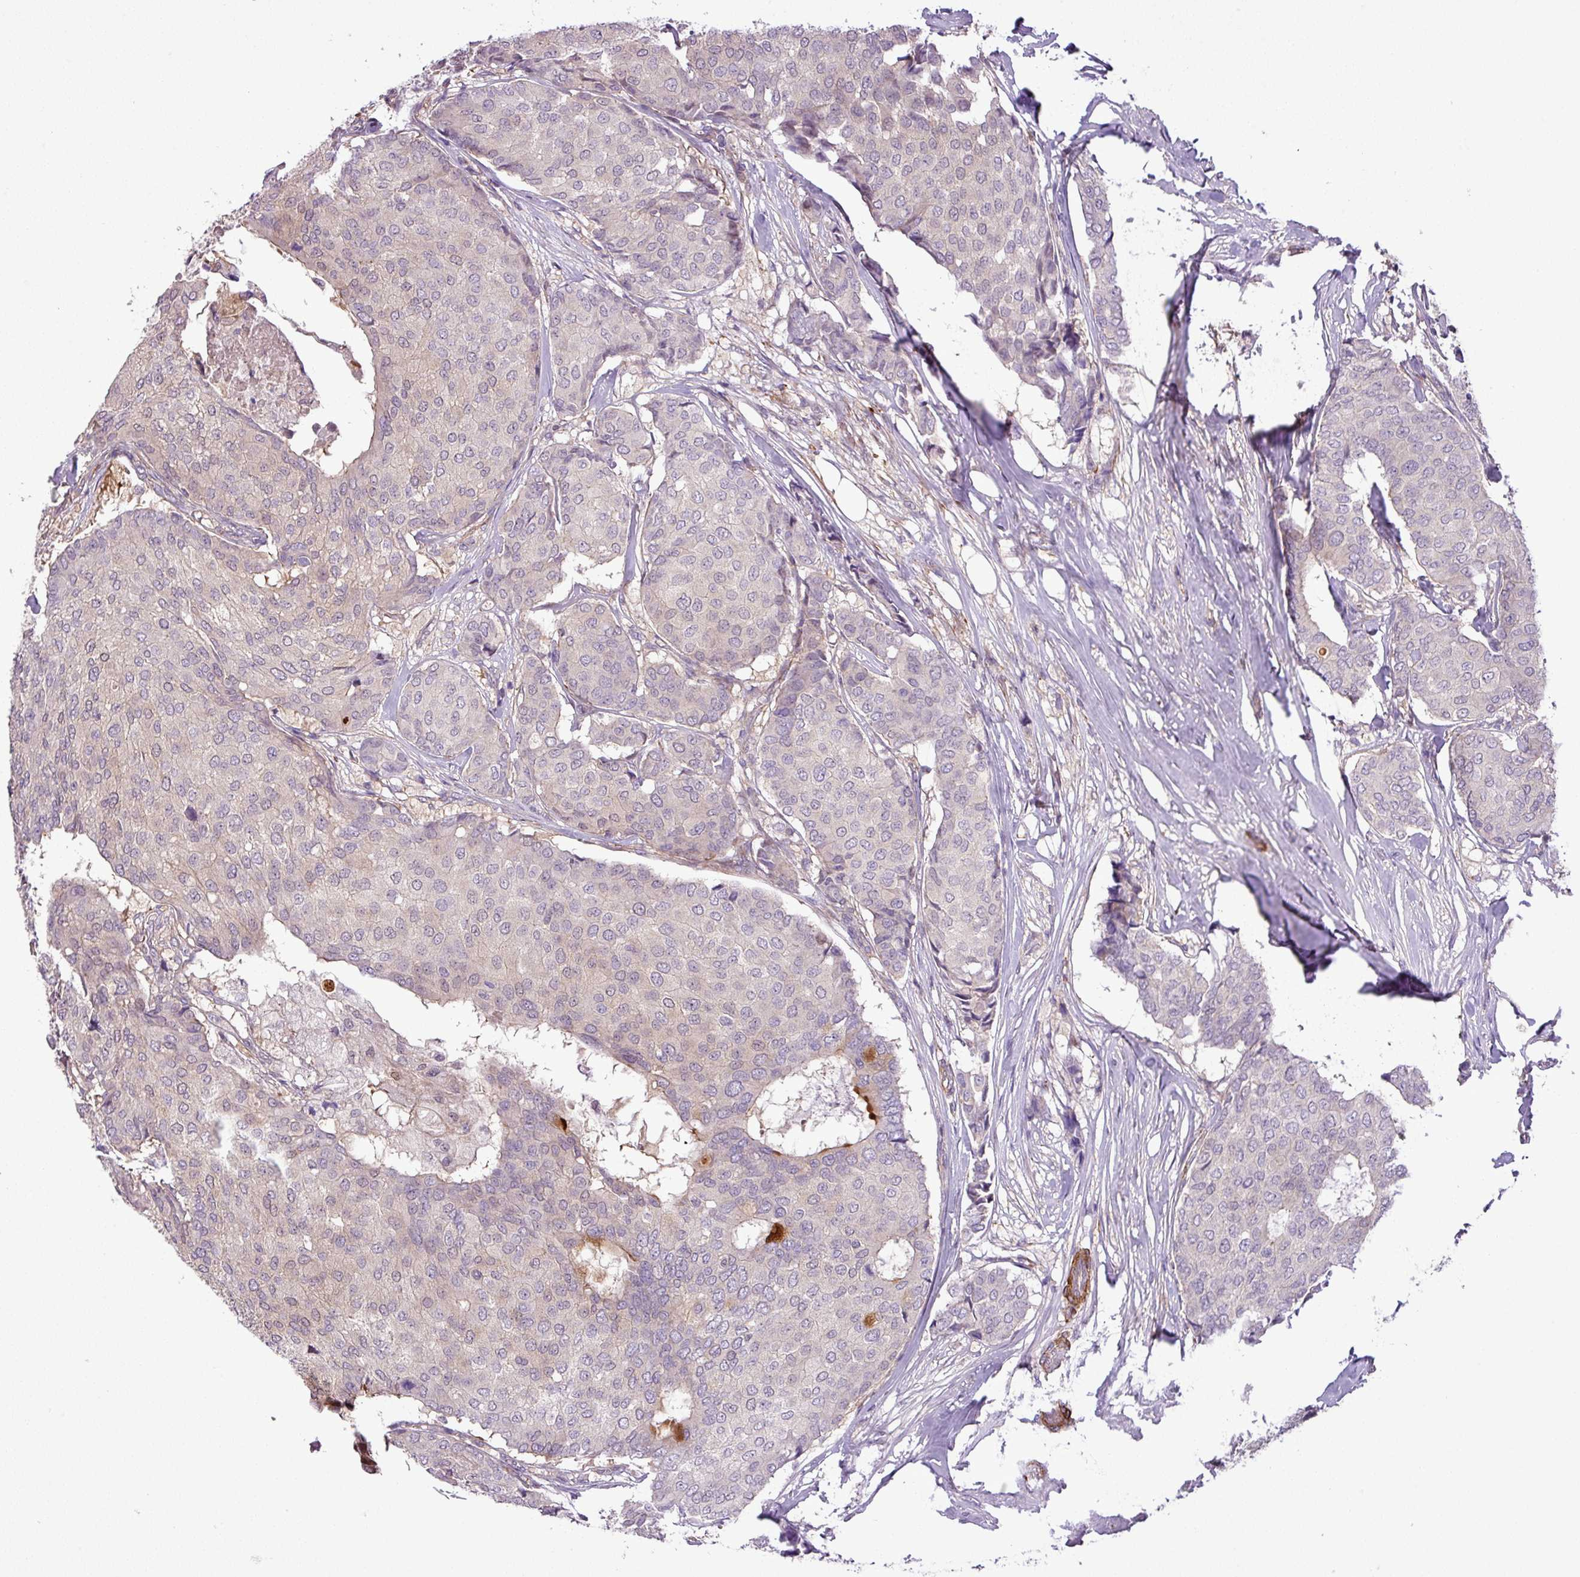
{"staining": {"intensity": "negative", "quantity": "none", "location": "none"}, "tissue": "breast cancer", "cell_type": "Tumor cells", "image_type": "cancer", "snomed": [{"axis": "morphology", "description": "Duct carcinoma"}, {"axis": "topography", "description": "Breast"}], "caption": "Tumor cells are negative for protein expression in human breast cancer (invasive ductal carcinoma).", "gene": "NBEAL2", "patient": {"sex": "female", "age": 75}}